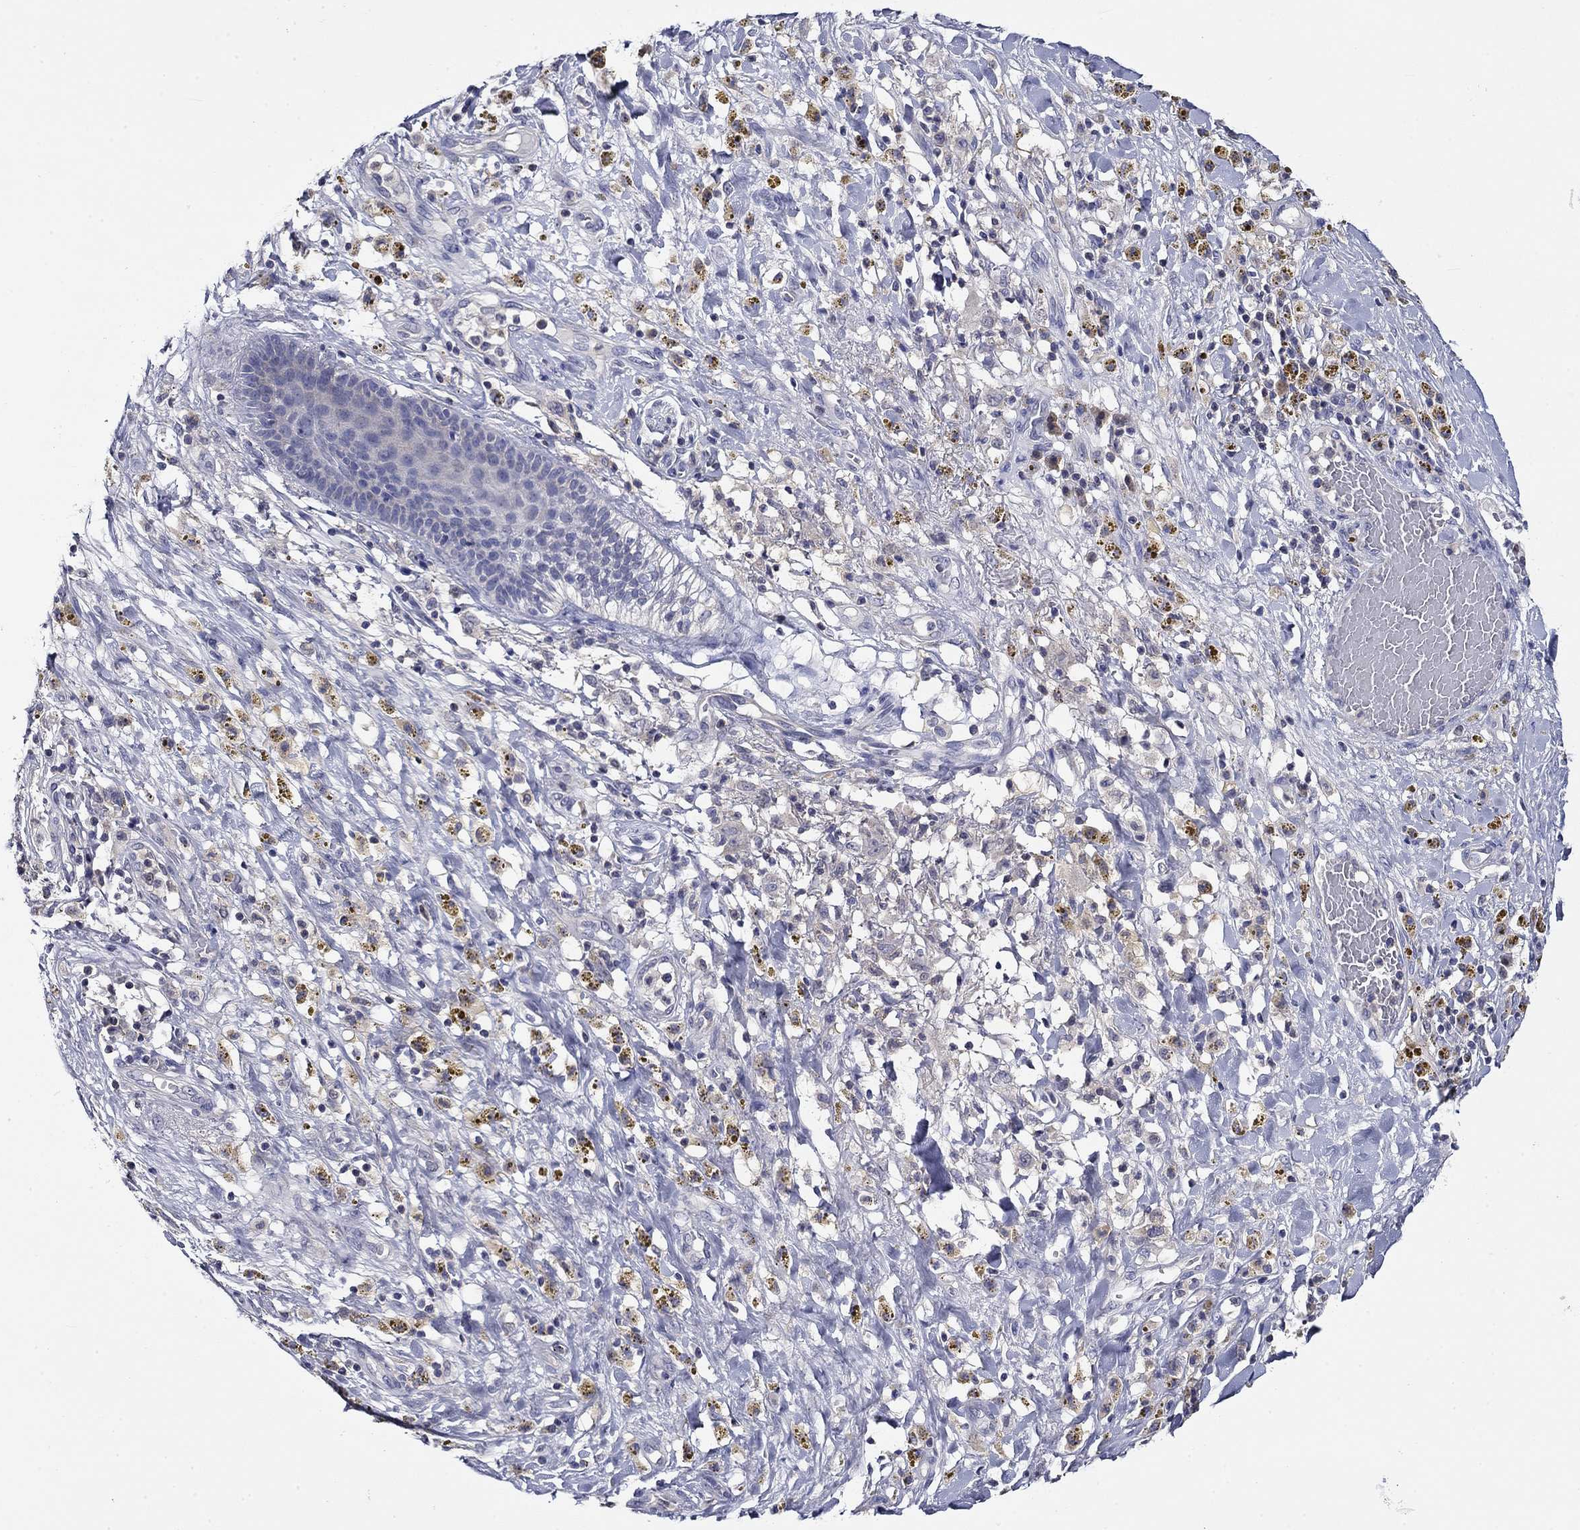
{"staining": {"intensity": "negative", "quantity": "none", "location": "none"}, "tissue": "melanoma", "cell_type": "Tumor cells", "image_type": "cancer", "snomed": [{"axis": "morphology", "description": "Malignant melanoma, NOS"}, {"axis": "topography", "description": "Skin"}], "caption": "Immunohistochemical staining of malignant melanoma exhibits no significant positivity in tumor cells.", "gene": "POU2F2", "patient": {"sex": "female", "age": 91}}